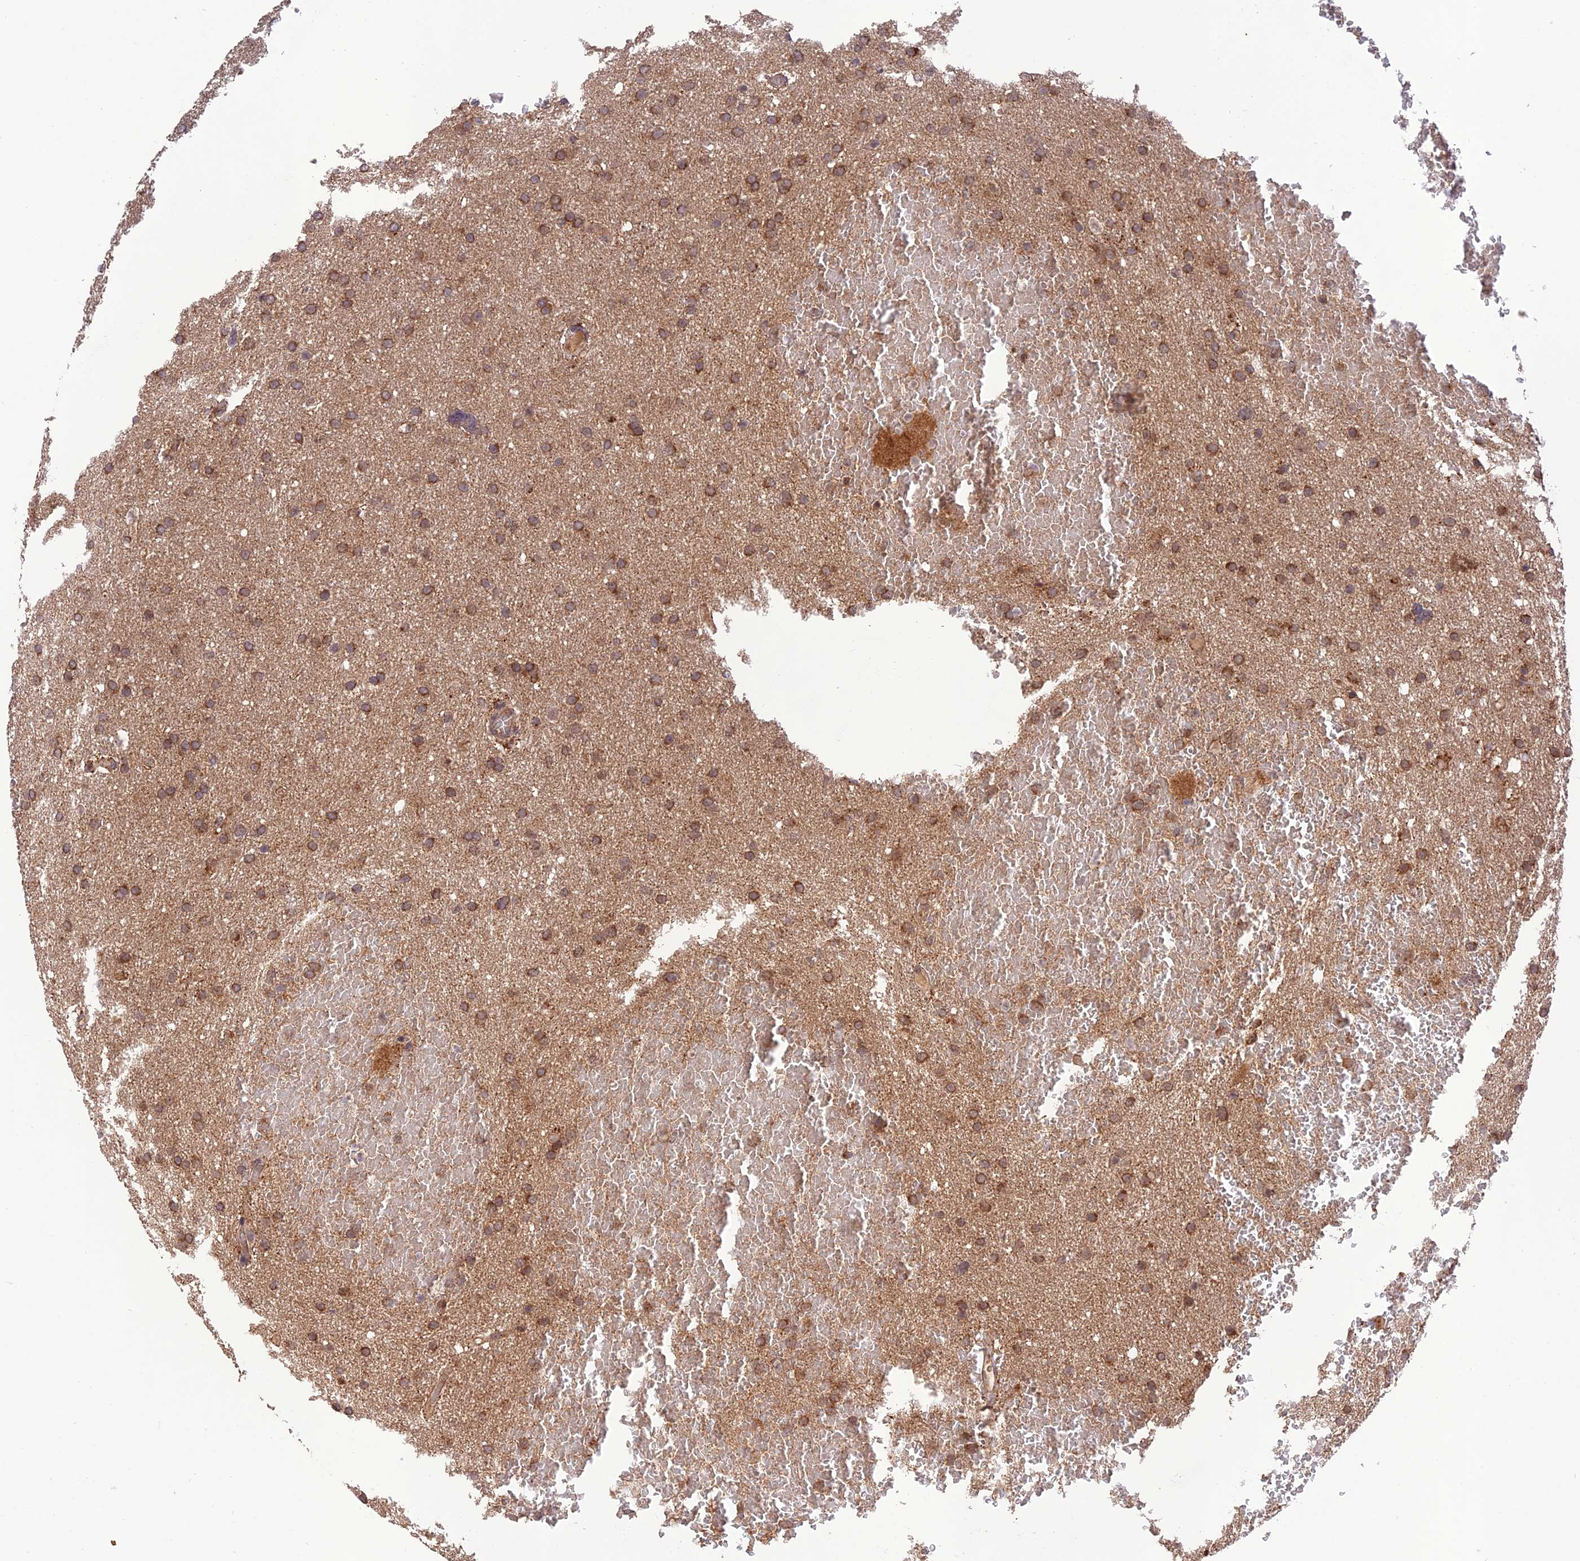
{"staining": {"intensity": "moderate", "quantity": ">75%", "location": "cytoplasmic/membranous"}, "tissue": "glioma", "cell_type": "Tumor cells", "image_type": "cancer", "snomed": [{"axis": "morphology", "description": "Glioma, malignant, High grade"}, {"axis": "topography", "description": "Cerebral cortex"}], "caption": "Tumor cells reveal moderate cytoplasmic/membranous expression in about >75% of cells in high-grade glioma (malignant).", "gene": "REV1", "patient": {"sex": "female", "age": 36}}